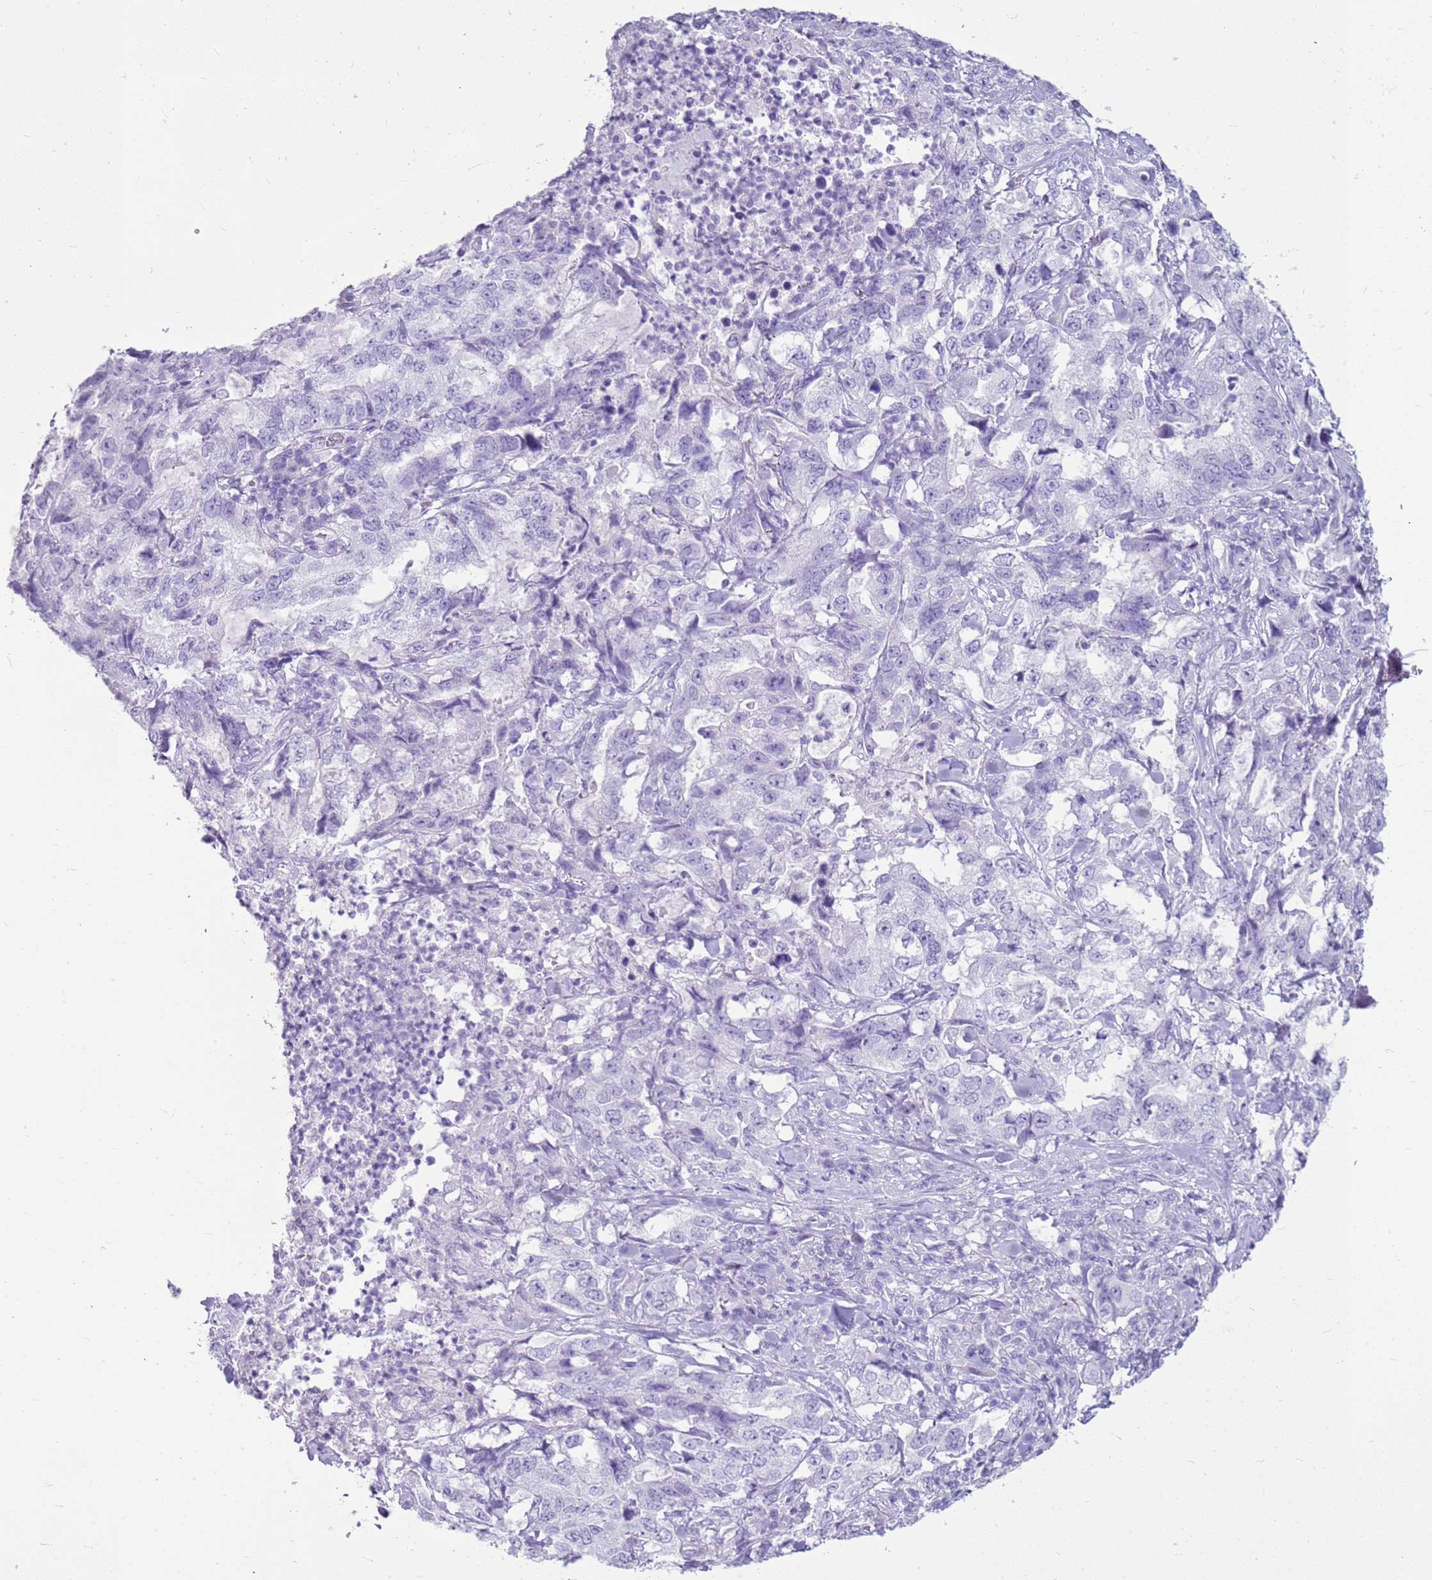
{"staining": {"intensity": "negative", "quantity": "none", "location": "none"}, "tissue": "lung cancer", "cell_type": "Tumor cells", "image_type": "cancer", "snomed": [{"axis": "morphology", "description": "Adenocarcinoma, NOS"}, {"axis": "topography", "description": "Lung"}], "caption": "DAB (3,3'-diaminobenzidine) immunohistochemical staining of adenocarcinoma (lung) shows no significant staining in tumor cells.", "gene": "CA8", "patient": {"sex": "female", "age": 51}}